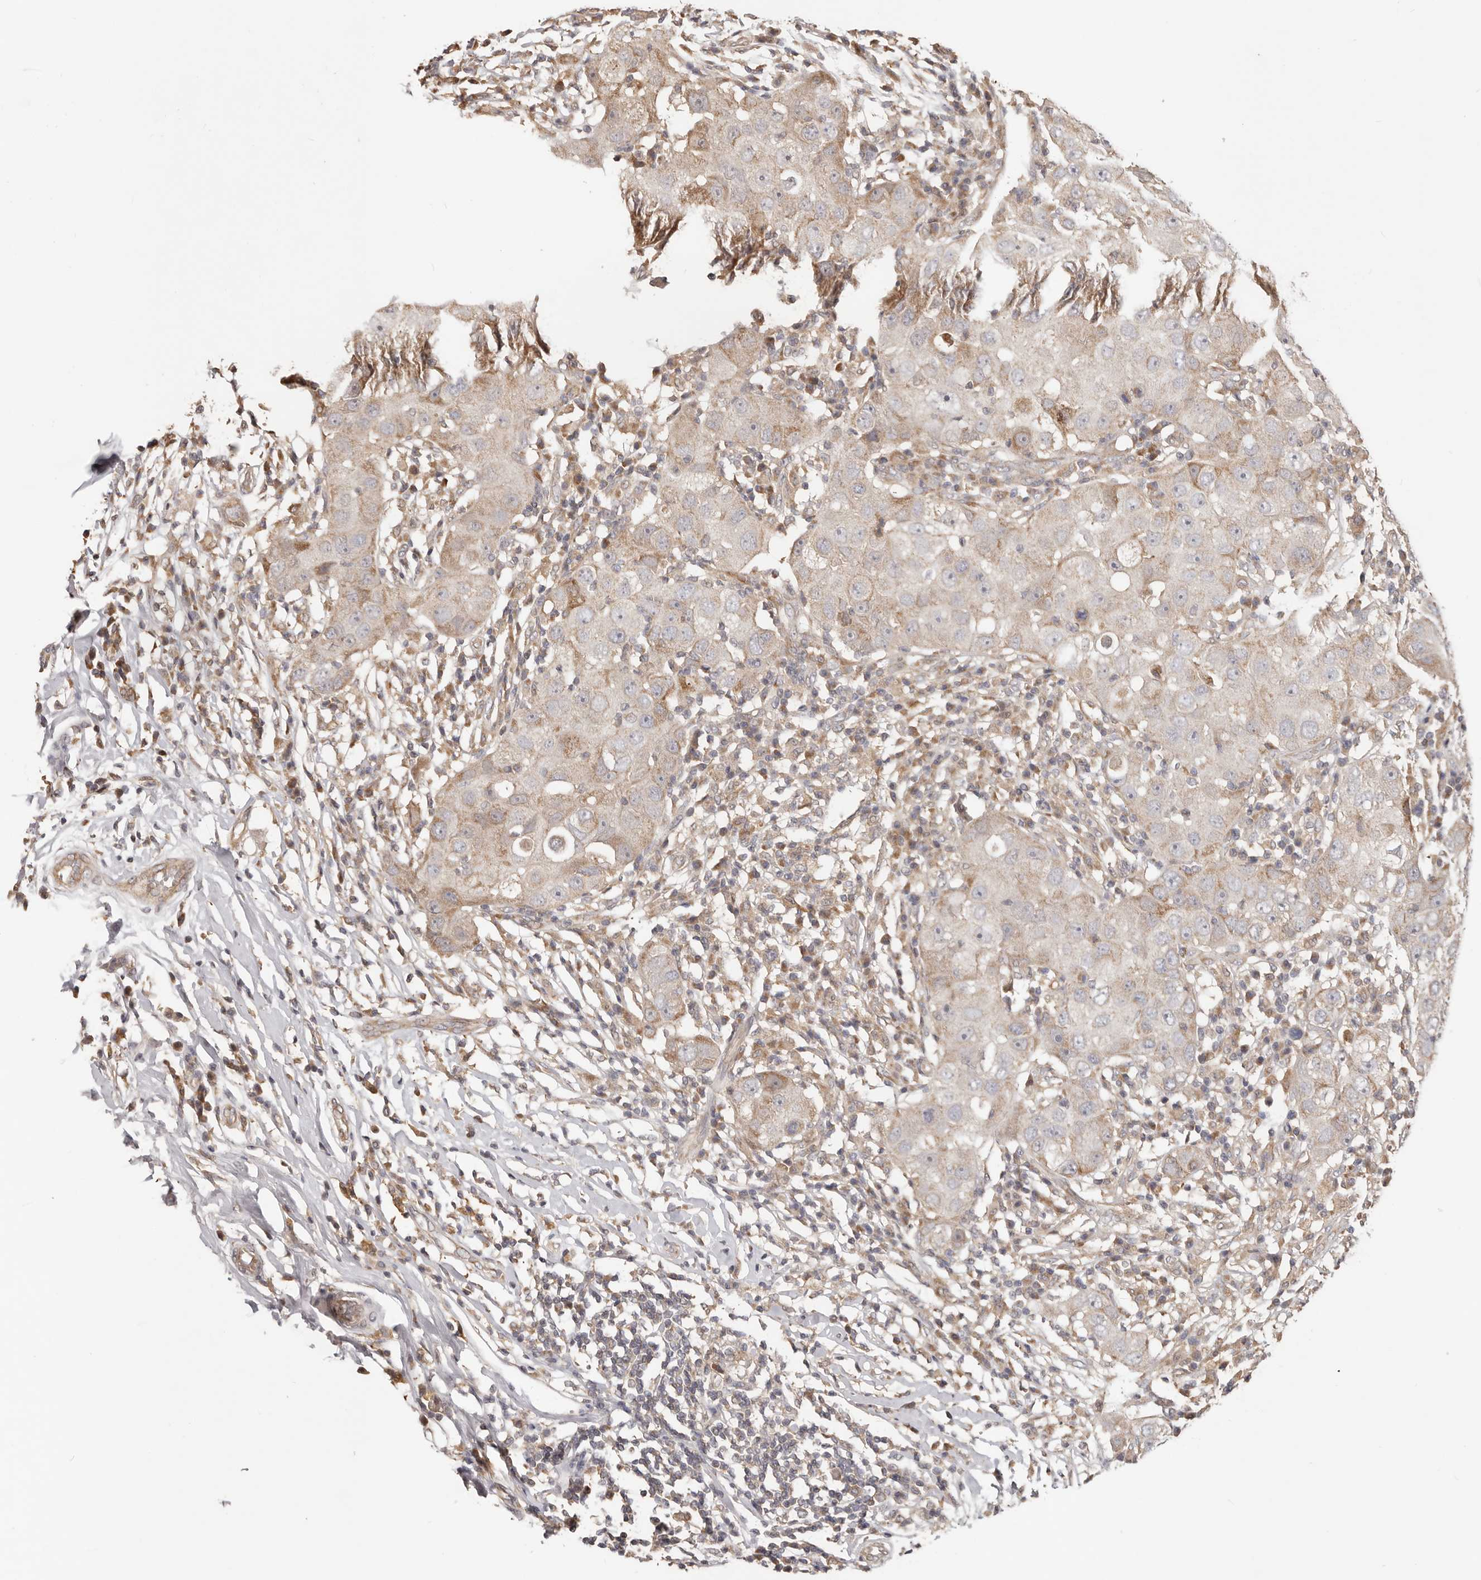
{"staining": {"intensity": "moderate", "quantity": "25%-75%", "location": "cytoplasmic/membranous"}, "tissue": "breast cancer", "cell_type": "Tumor cells", "image_type": "cancer", "snomed": [{"axis": "morphology", "description": "Duct carcinoma"}, {"axis": "topography", "description": "Breast"}], "caption": "IHC of infiltrating ductal carcinoma (breast) displays medium levels of moderate cytoplasmic/membranous expression in approximately 25%-75% of tumor cells.", "gene": "LRP6", "patient": {"sex": "female", "age": 27}}